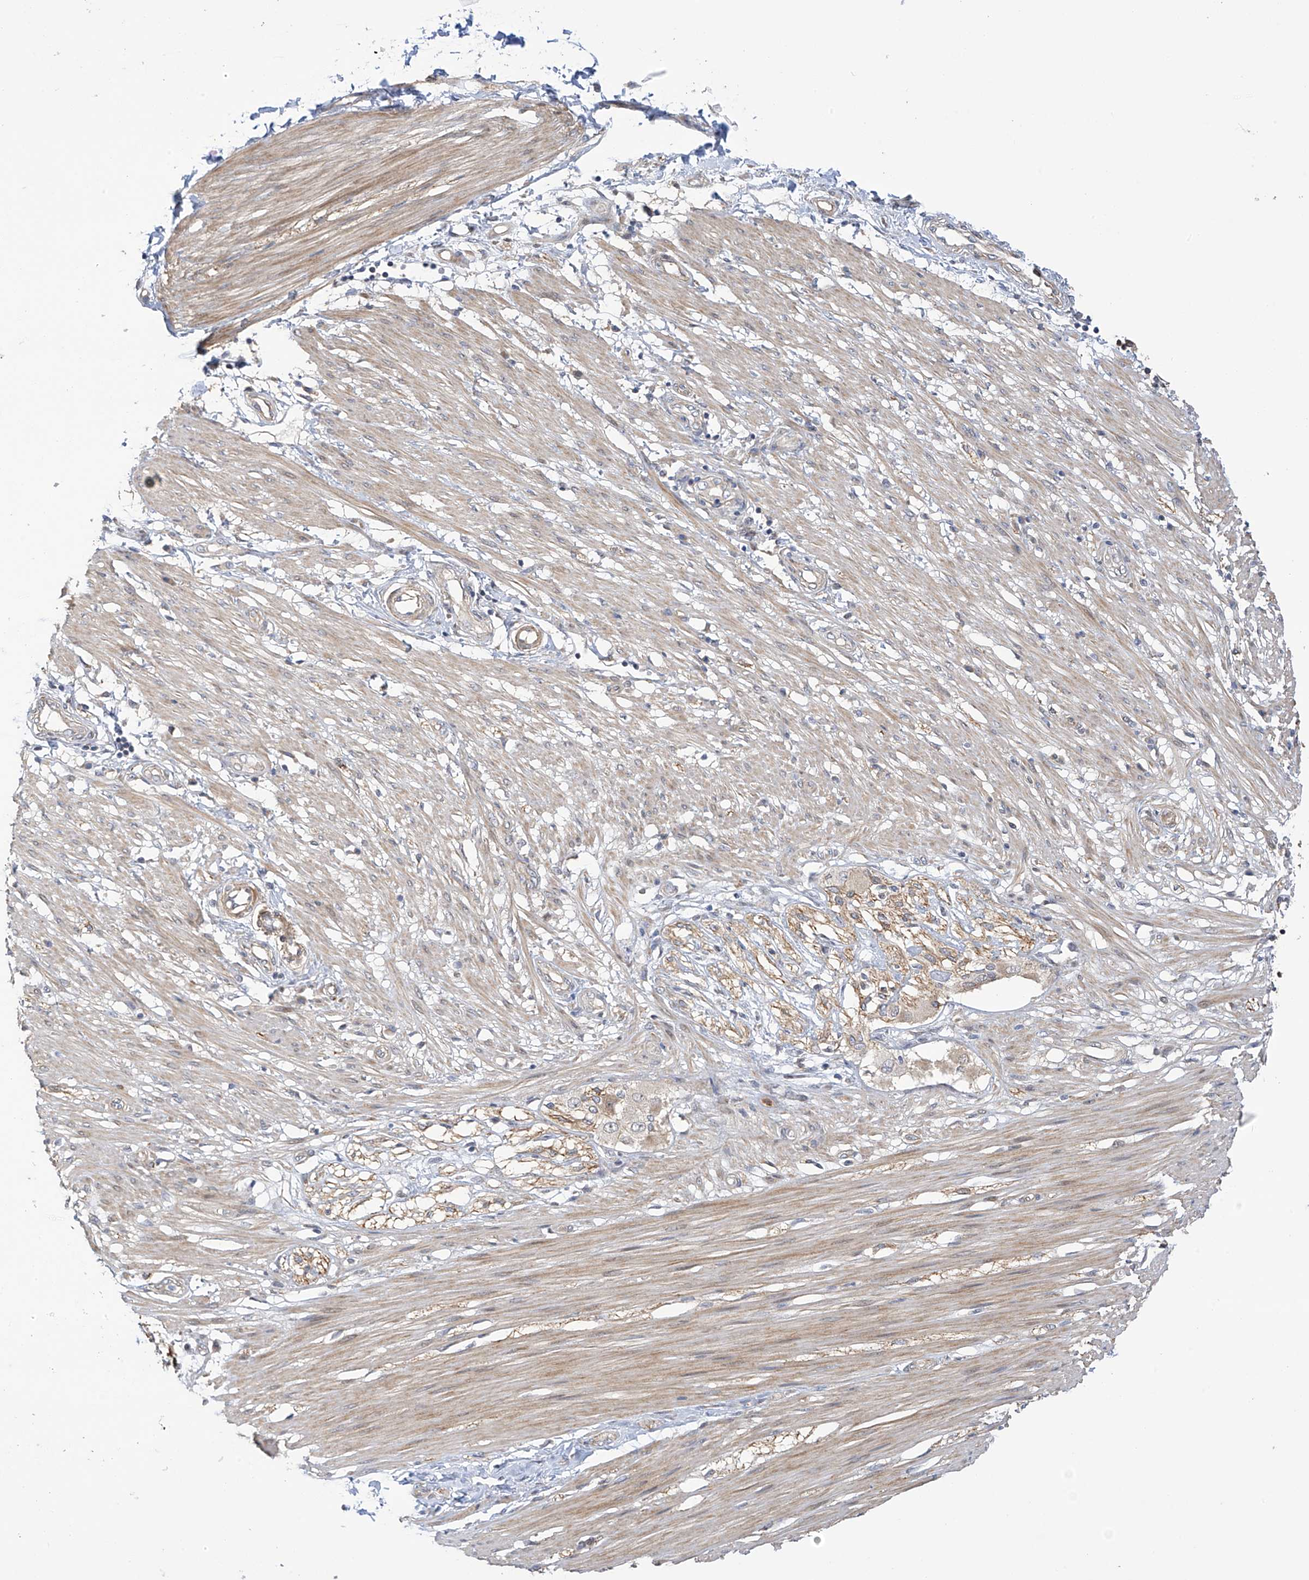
{"staining": {"intensity": "moderate", "quantity": "25%-75%", "location": "cytoplasmic/membranous,nuclear"}, "tissue": "smooth muscle", "cell_type": "Smooth muscle cells", "image_type": "normal", "snomed": [{"axis": "morphology", "description": "Normal tissue, NOS"}, {"axis": "morphology", "description": "Adenocarcinoma, NOS"}, {"axis": "topography", "description": "Colon"}, {"axis": "topography", "description": "Peripheral nerve tissue"}], "caption": "DAB (3,3'-diaminobenzidine) immunohistochemical staining of benign human smooth muscle reveals moderate cytoplasmic/membranous,nuclear protein positivity in approximately 25%-75% of smooth muscle cells.", "gene": "ZNF641", "patient": {"sex": "male", "age": 14}}